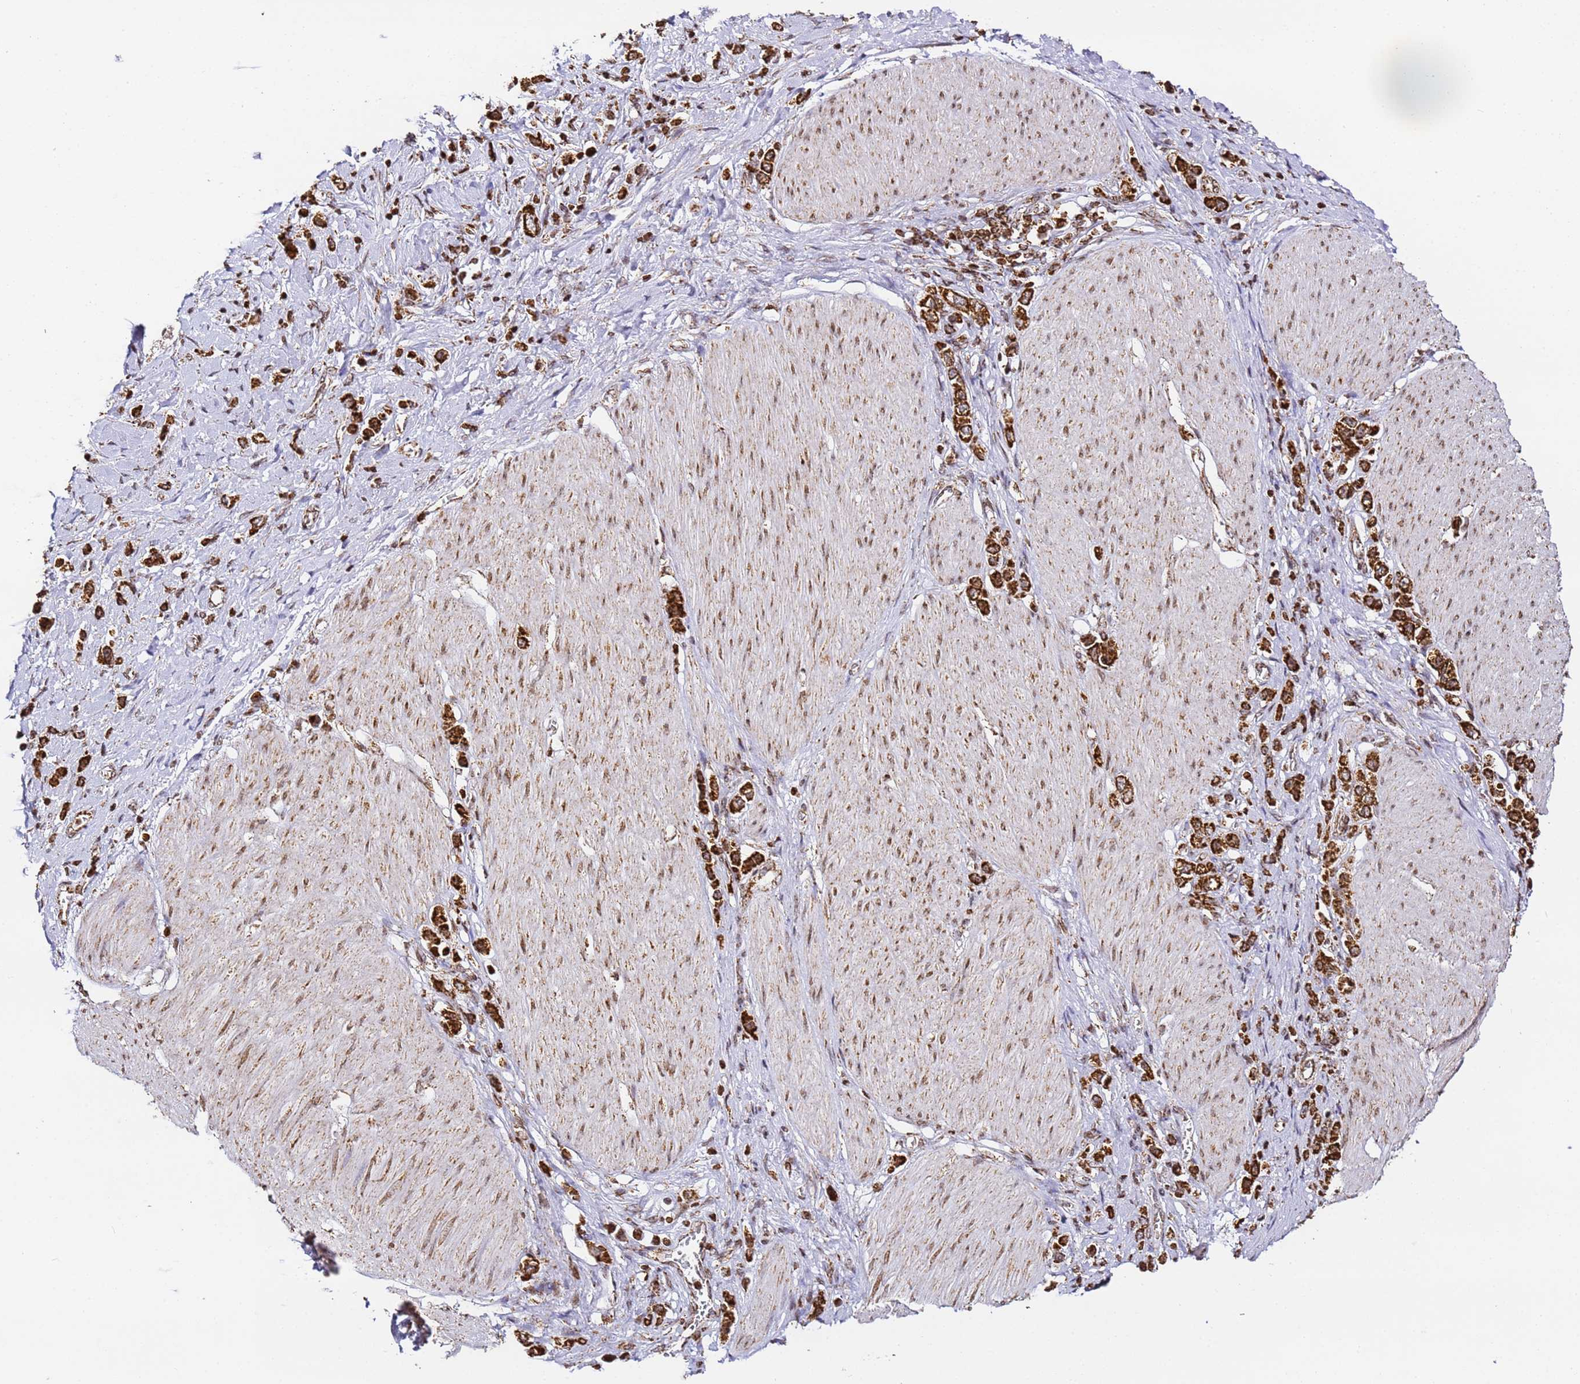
{"staining": {"intensity": "strong", "quantity": ">75%", "location": "cytoplasmic/membranous"}, "tissue": "stomach cancer", "cell_type": "Tumor cells", "image_type": "cancer", "snomed": [{"axis": "morphology", "description": "Normal tissue, NOS"}, {"axis": "morphology", "description": "Adenocarcinoma, NOS"}, {"axis": "topography", "description": "Stomach, upper"}, {"axis": "topography", "description": "Stomach"}], "caption": "This is a histology image of IHC staining of stomach cancer (adenocarcinoma), which shows strong staining in the cytoplasmic/membranous of tumor cells.", "gene": "HSPE1", "patient": {"sex": "female", "age": 65}}